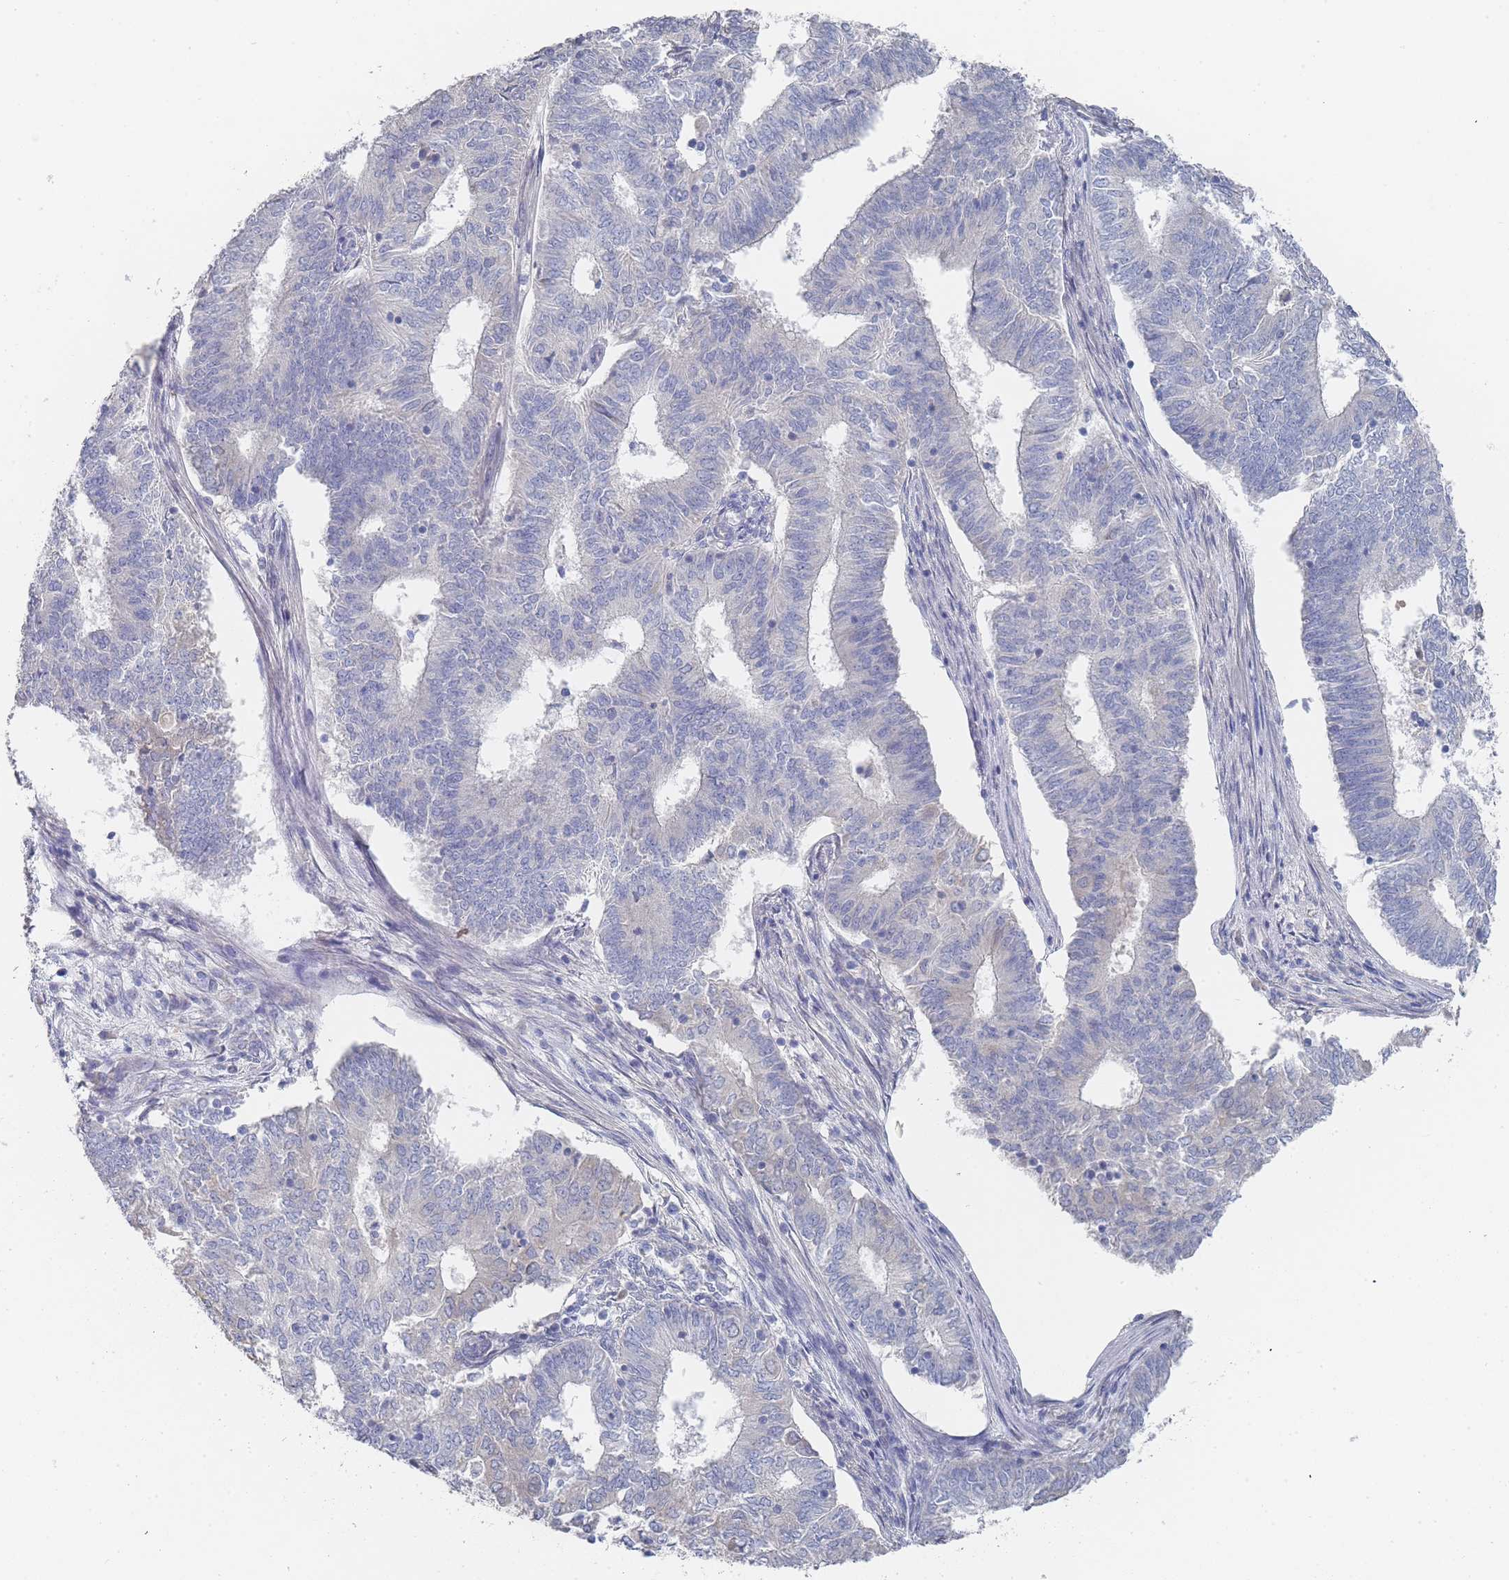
{"staining": {"intensity": "negative", "quantity": "none", "location": "none"}, "tissue": "endometrial cancer", "cell_type": "Tumor cells", "image_type": "cancer", "snomed": [{"axis": "morphology", "description": "Adenocarcinoma, NOS"}, {"axis": "topography", "description": "Endometrium"}], "caption": "Endometrial adenocarcinoma was stained to show a protein in brown. There is no significant expression in tumor cells. (DAB IHC visualized using brightfield microscopy, high magnification).", "gene": "ACAD11", "patient": {"sex": "female", "age": 62}}